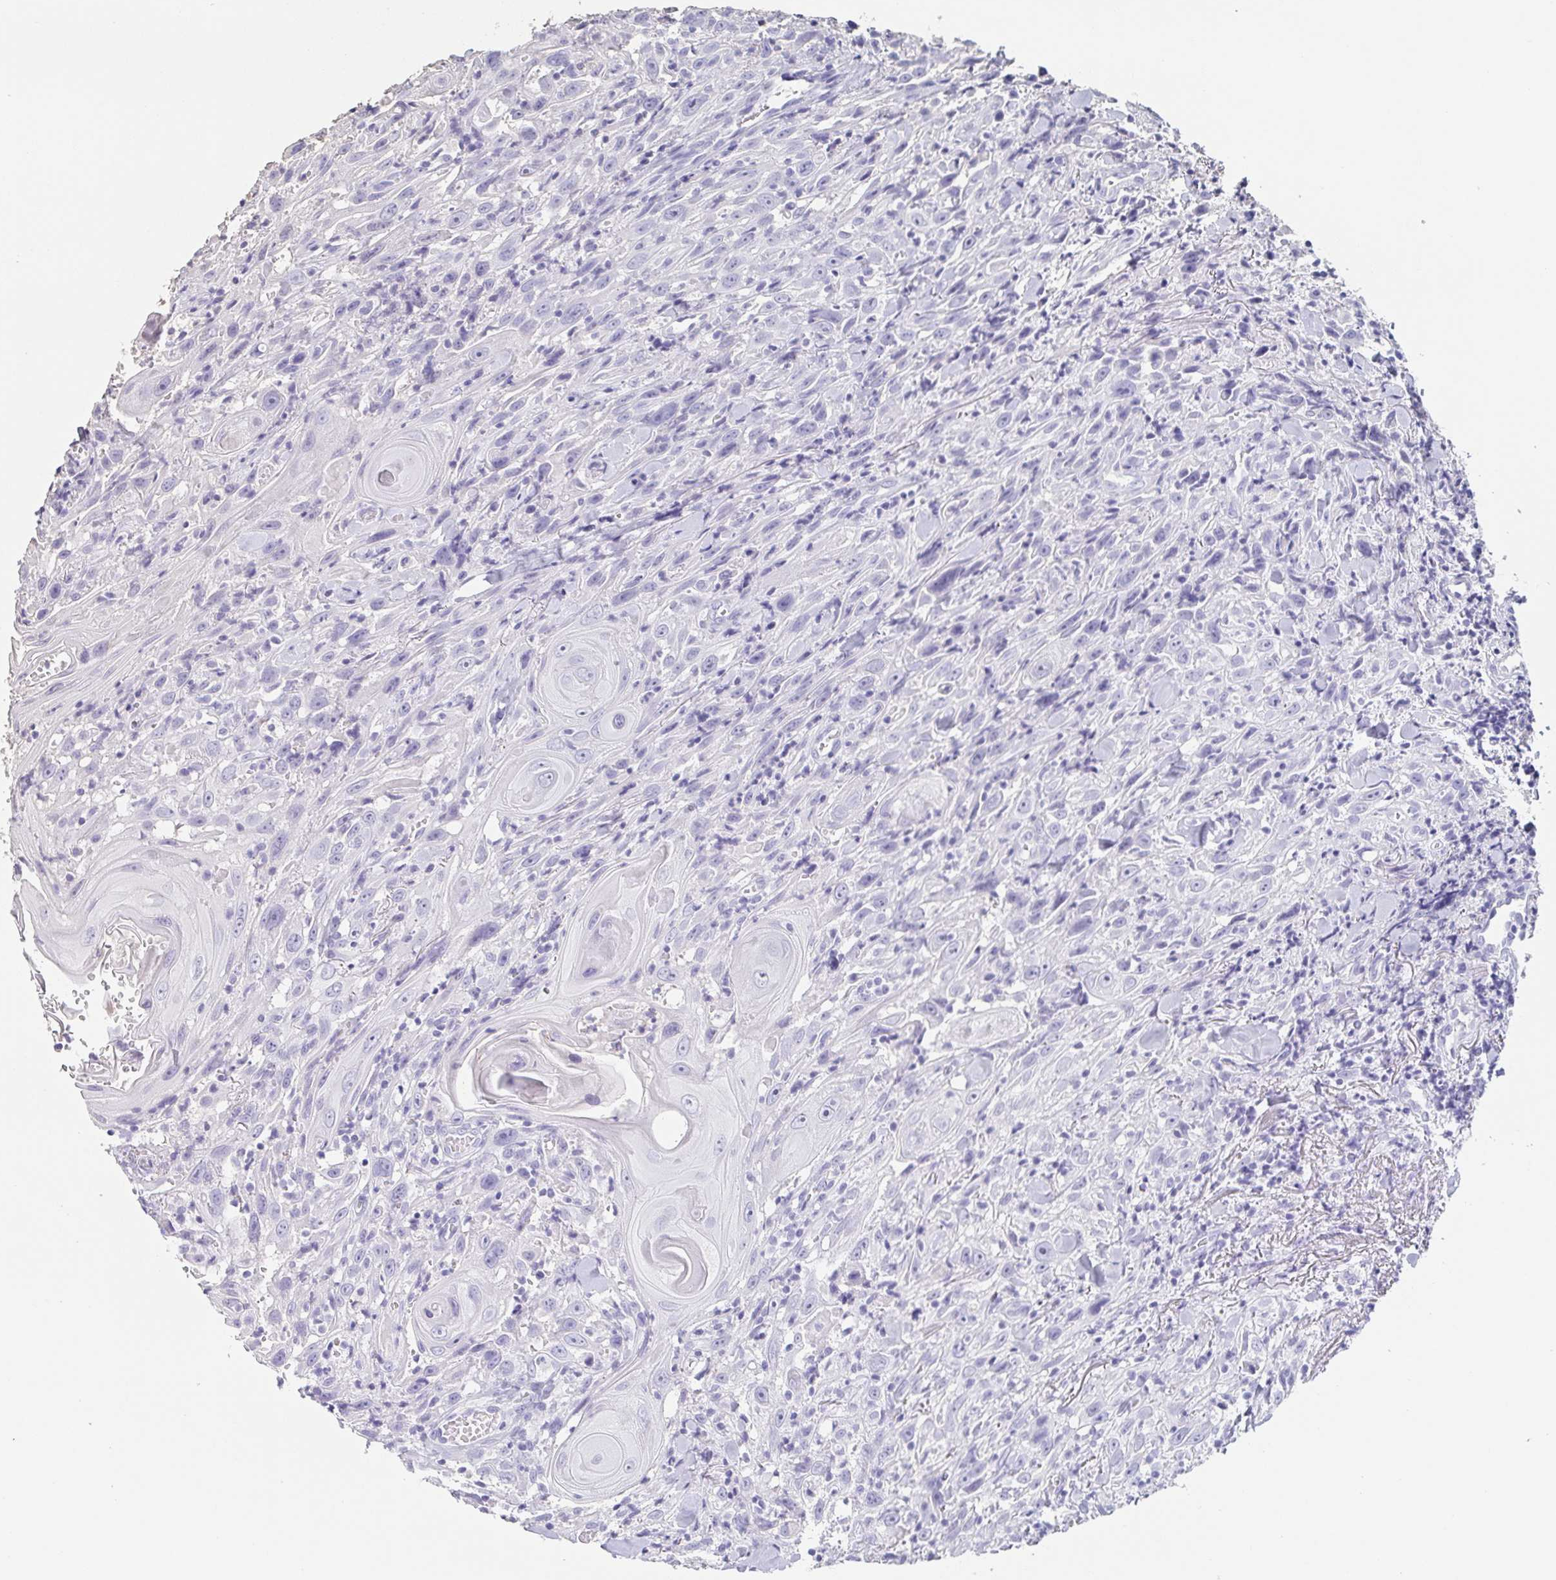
{"staining": {"intensity": "negative", "quantity": "none", "location": "none"}, "tissue": "head and neck cancer", "cell_type": "Tumor cells", "image_type": "cancer", "snomed": [{"axis": "morphology", "description": "Squamous cell carcinoma, NOS"}, {"axis": "topography", "description": "Head-Neck"}], "caption": "This micrograph is of squamous cell carcinoma (head and neck) stained with IHC to label a protein in brown with the nuclei are counter-stained blue. There is no positivity in tumor cells. (Immunohistochemistry (ihc), brightfield microscopy, high magnification).", "gene": "BPIFA2", "patient": {"sex": "female", "age": 95}}